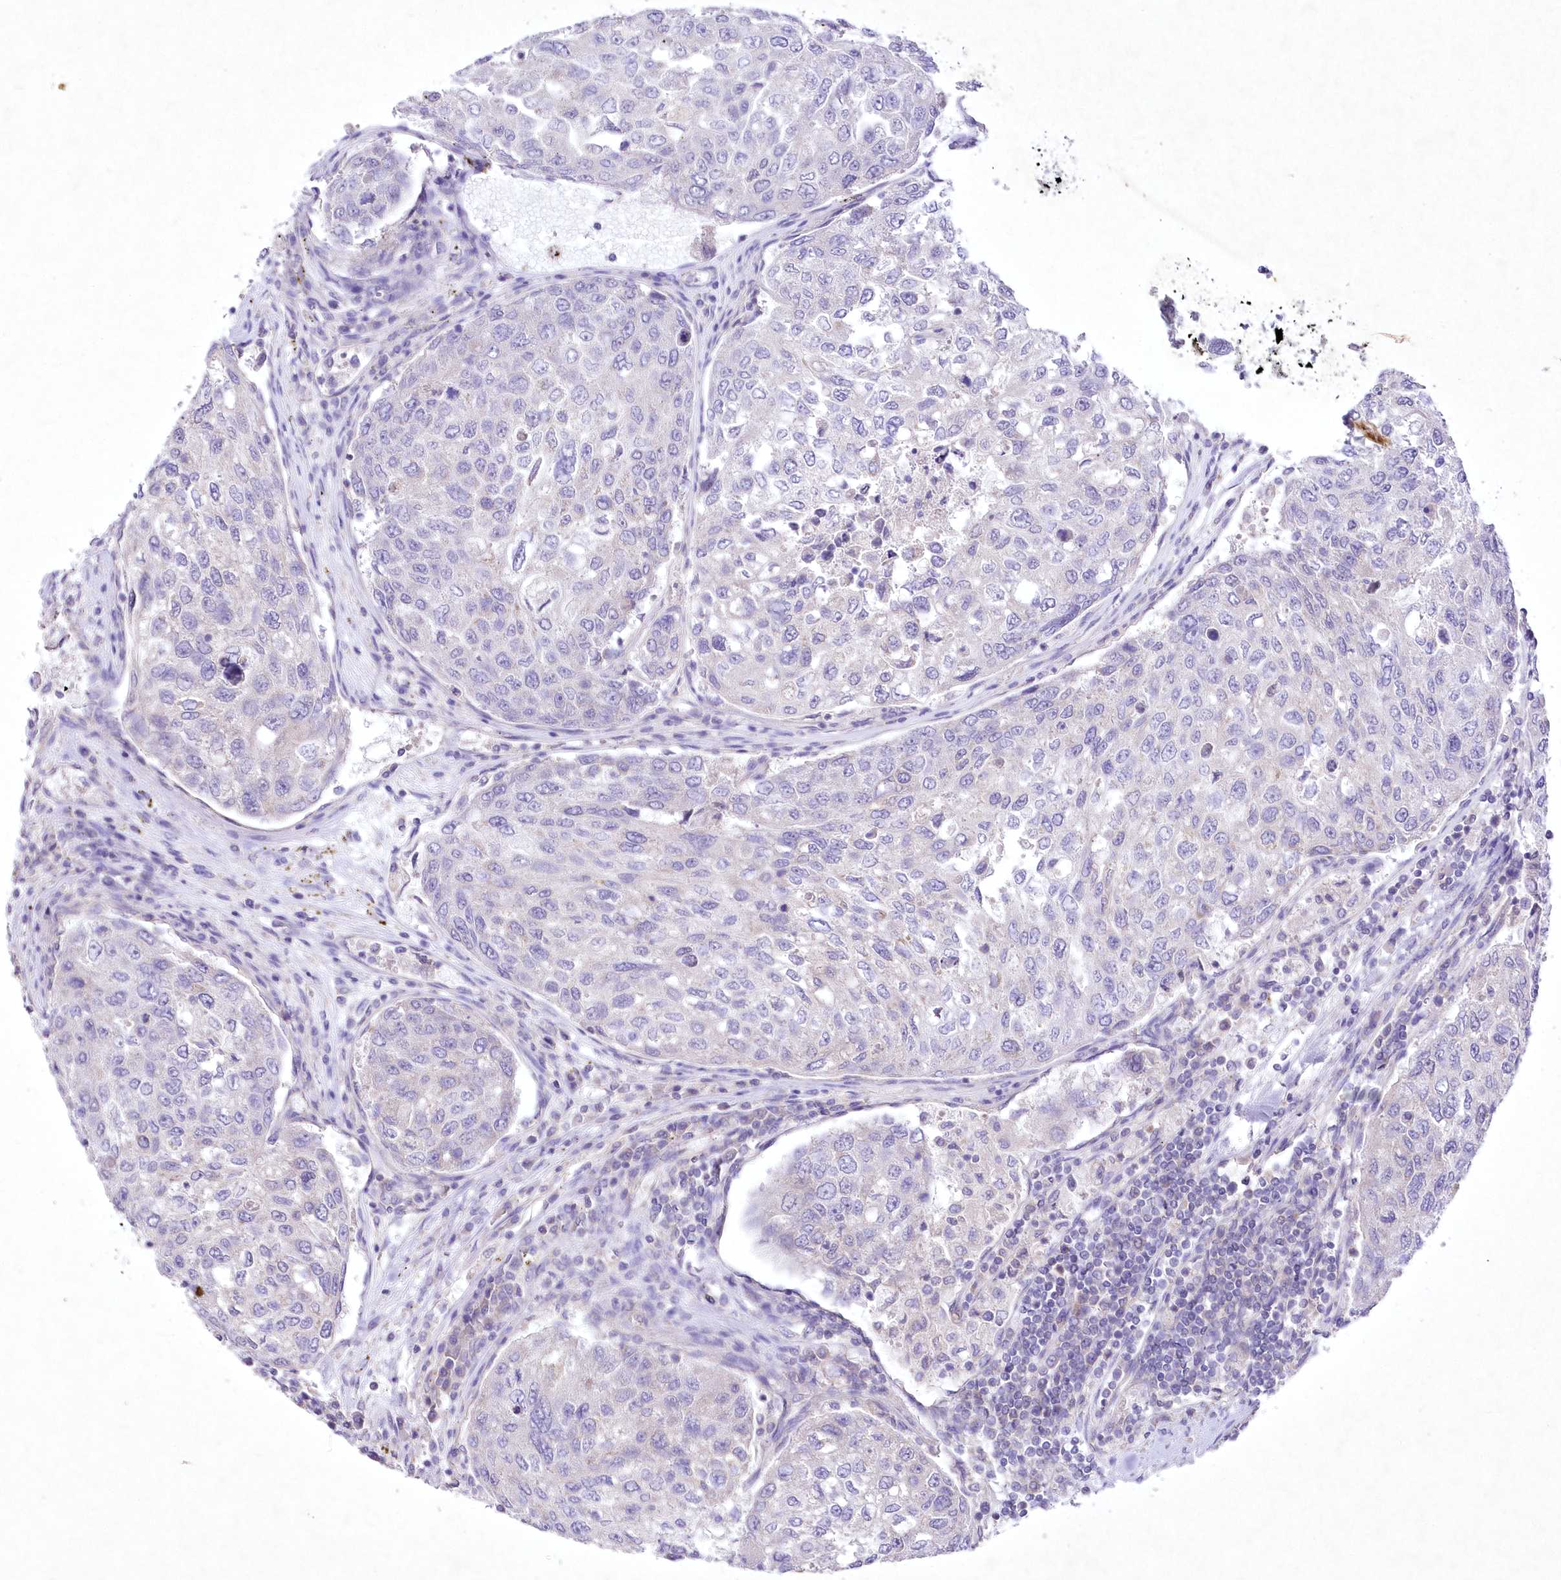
{"staining": {"intensity": "negative", "quantity": "none", "location": "none"}, "tissue": "urothelial cancer", "cell_type": "Tumor cells", "image_type": "cancer", "snomed": [{"axis": "morphology", "description": "Urothelial carcinoma, High grade"}, {"axis": "topography", "description": "Lymph node"}, {"axis": "topography", "description": "Urinary bladder"}], "caption": "There is no significant staining in tumor cells of urothelial cancer.", "gene": "ITSN2", "patient": {"sex": "male", "age": 51}}